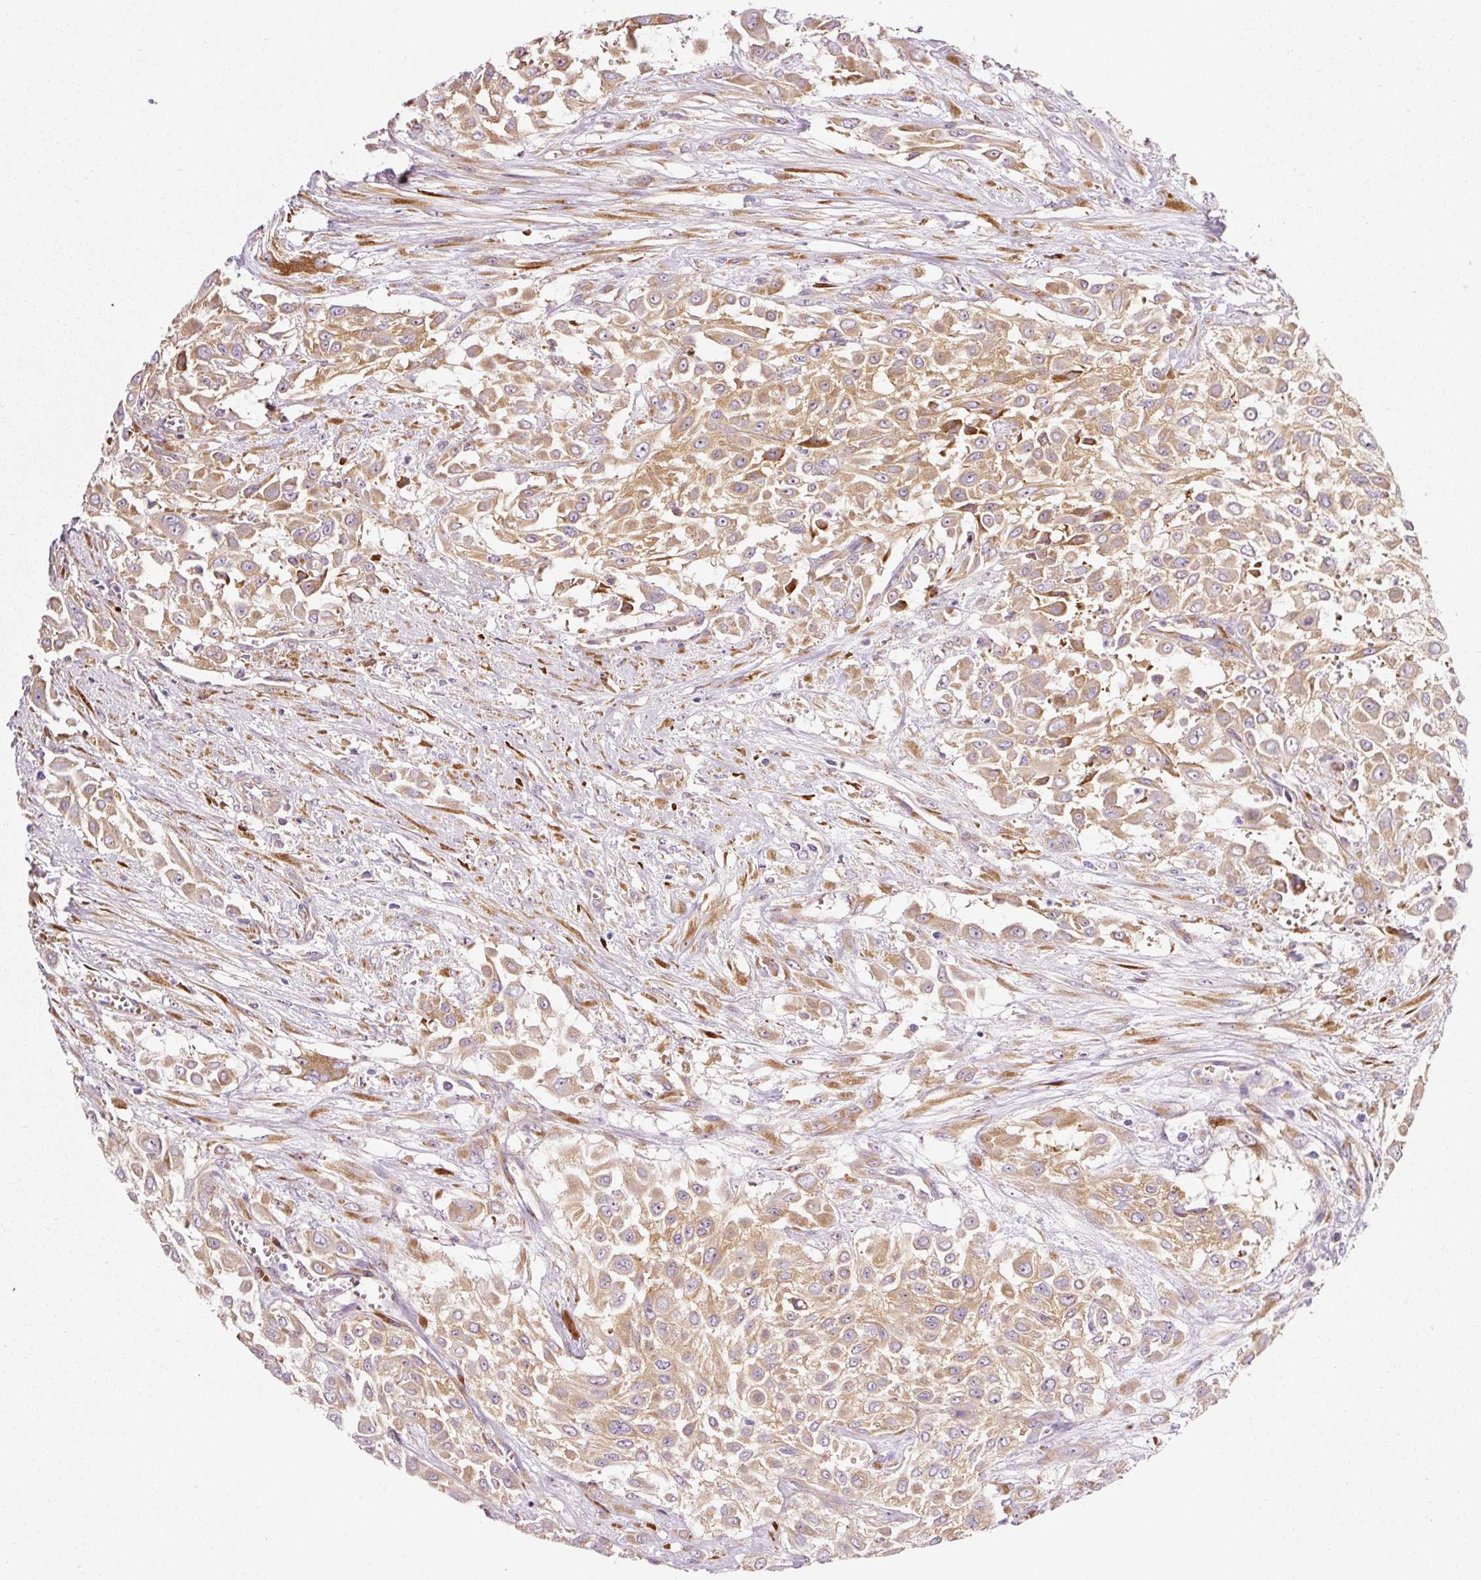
{"staining": {"intensity": "moderate", "quantity": ">75%", "location": "cytoplasmic/membranous"}, "tissue": "urothelial cancer", "cell_type": "Tumor cells", "image_type": "cancer", "snomed": [{"axis": "morphology", "description": "Urothelial carcinoma, High grade"}, {"axis": "topography", "description": "Urinary bladder"}], "caption": "Immunohistochemistry of human high-grade urothelial carcinoma reveals medium levels of moderate cytoplasmic/membranous staining in about >75% of tumor cells. (DAB IHC with brightfield microscopy, high magnification).", "gene": "RPL10A", "patient": {"sex": "male", "age": 57}}